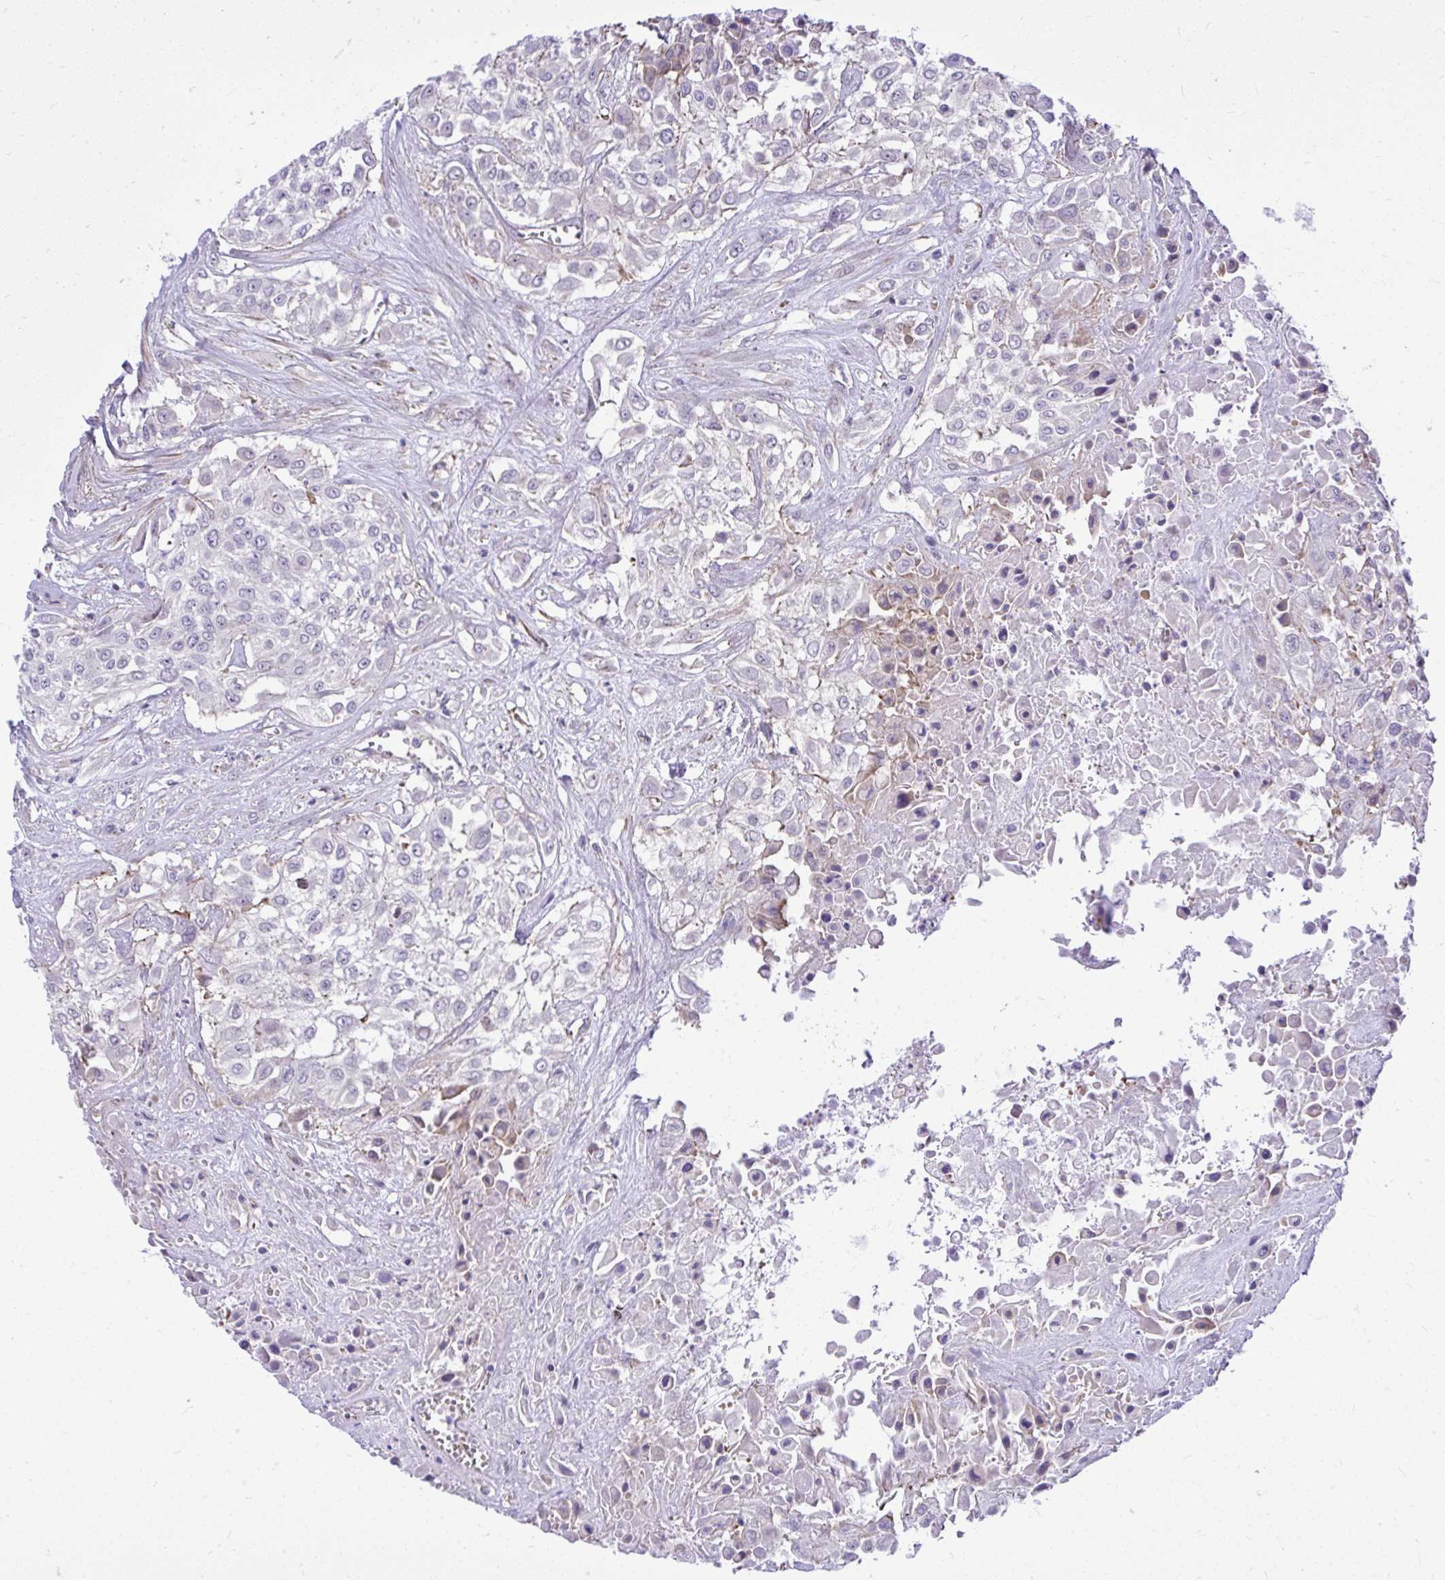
{"staining": {"intensity": "negative", "quantity": "none", "location": "none"}, "tissue": "urothelial cancer", "cell_type": "Tumor cells", "image_type": "cancer", "snomed": [{"axis": "morphology", "description": "Urothelial carcinoma, High grade"}, {"axis": "topography", "description": "Urinary bladder"}], "caption": "High magnification brightfield microscopy of urothelial cancer stained with DAB (brown) and counterstained with hematoxylin (blue): tumor cells show no significant expression.", "gene": "GRK4", "patient": {"sex": "male", "age": 57}}